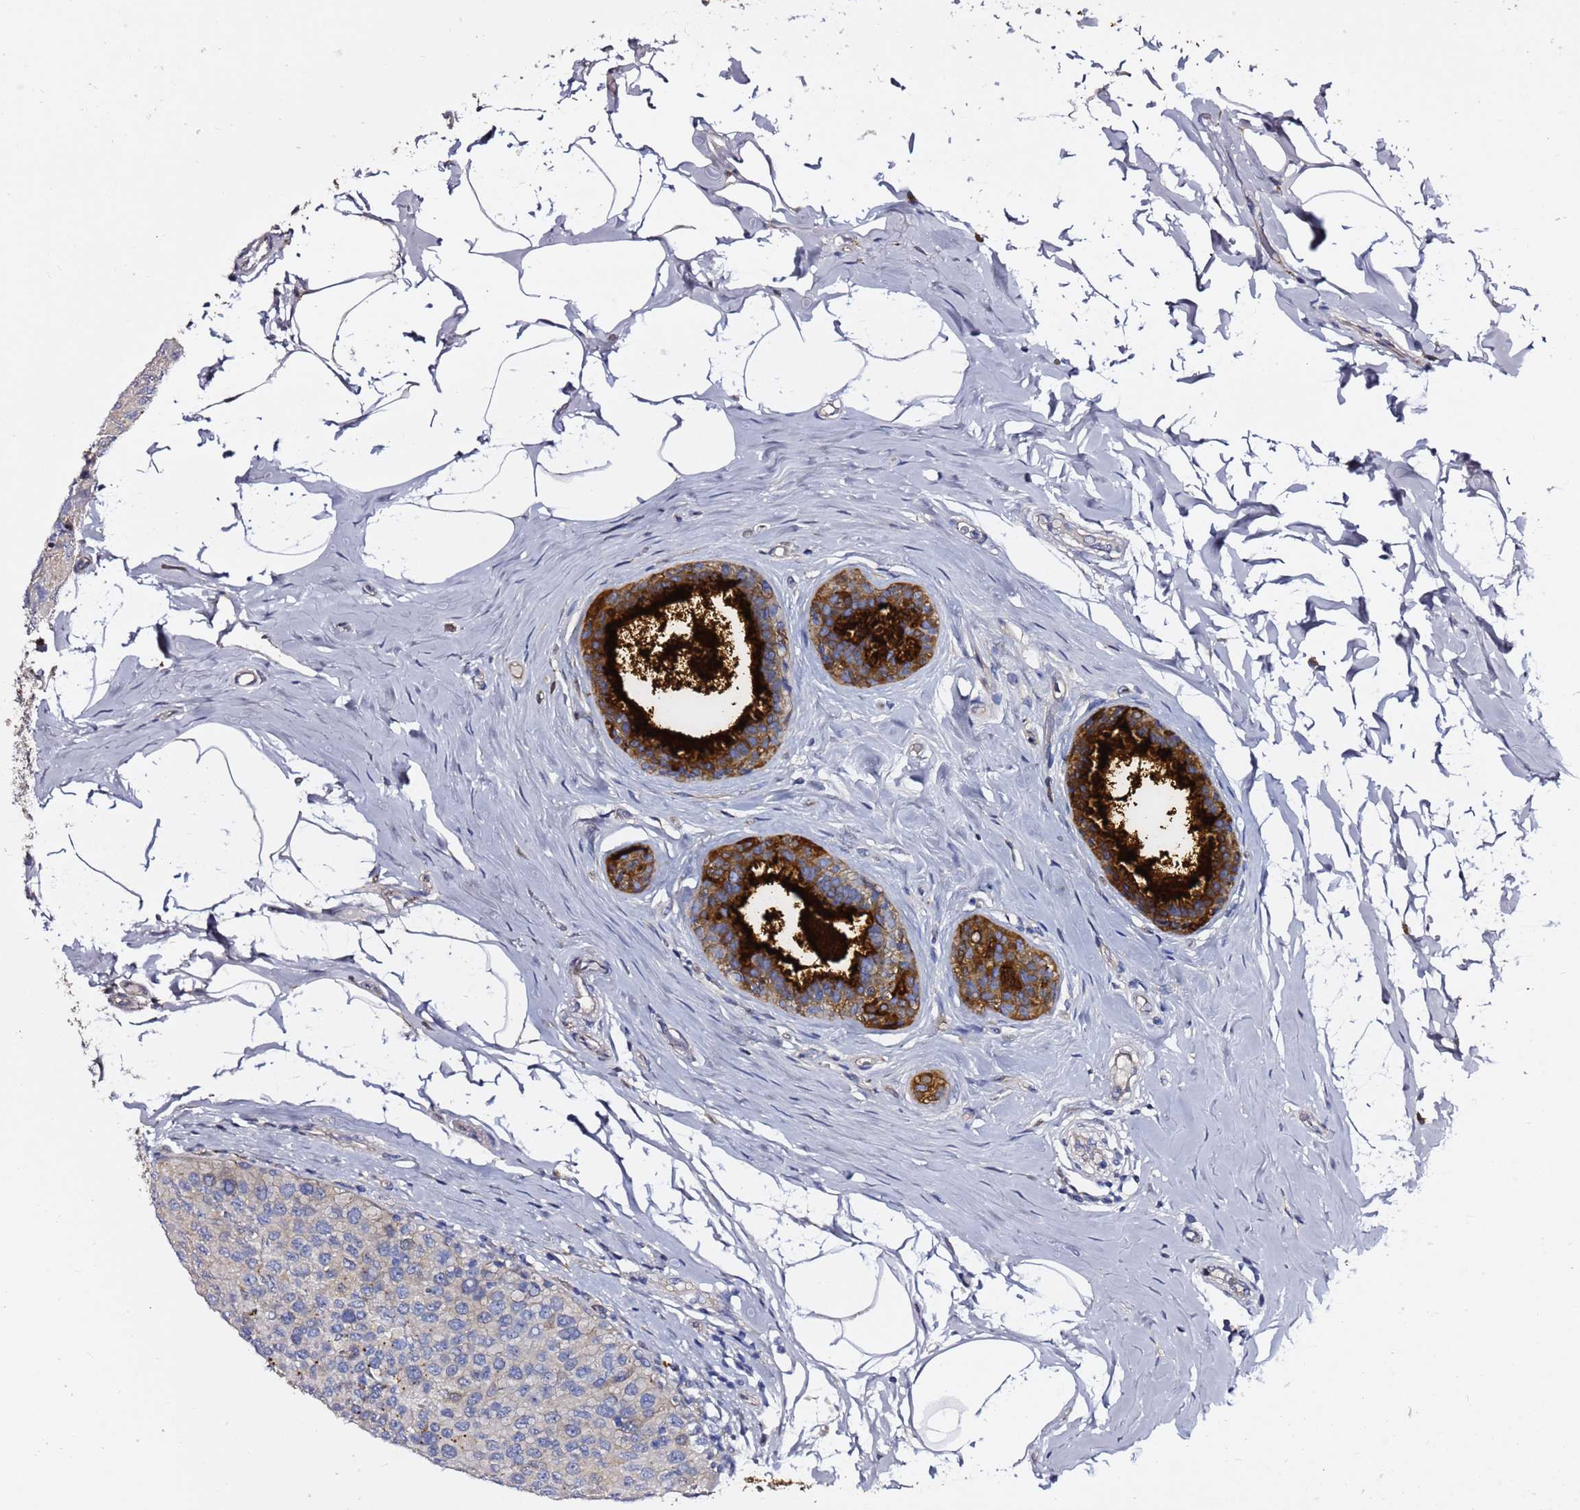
{"staining": {"intensity": "strong", "quantity": "<25%", "location": "cytoplasmic/membranous"}, "tissue": "breast cancer", "cell_type": "Tumor cells", "image_type": "cancer", "snomed": [{"axis": "morphology", "description": "Duct carcinoma"}, {"axis": "topography", "description": "Breast"}], "caption": "Immunohistochemistry (DAB) staining of breast invasive ductal carcinoma displays strong cytoplasmic/membranous protein expression in about <25% of tumor cells. (DAB = brown stain, brightfield microscopy at high magnification).", "gene": "NAT2", "patient": {"sex": "female", "age": 55}}